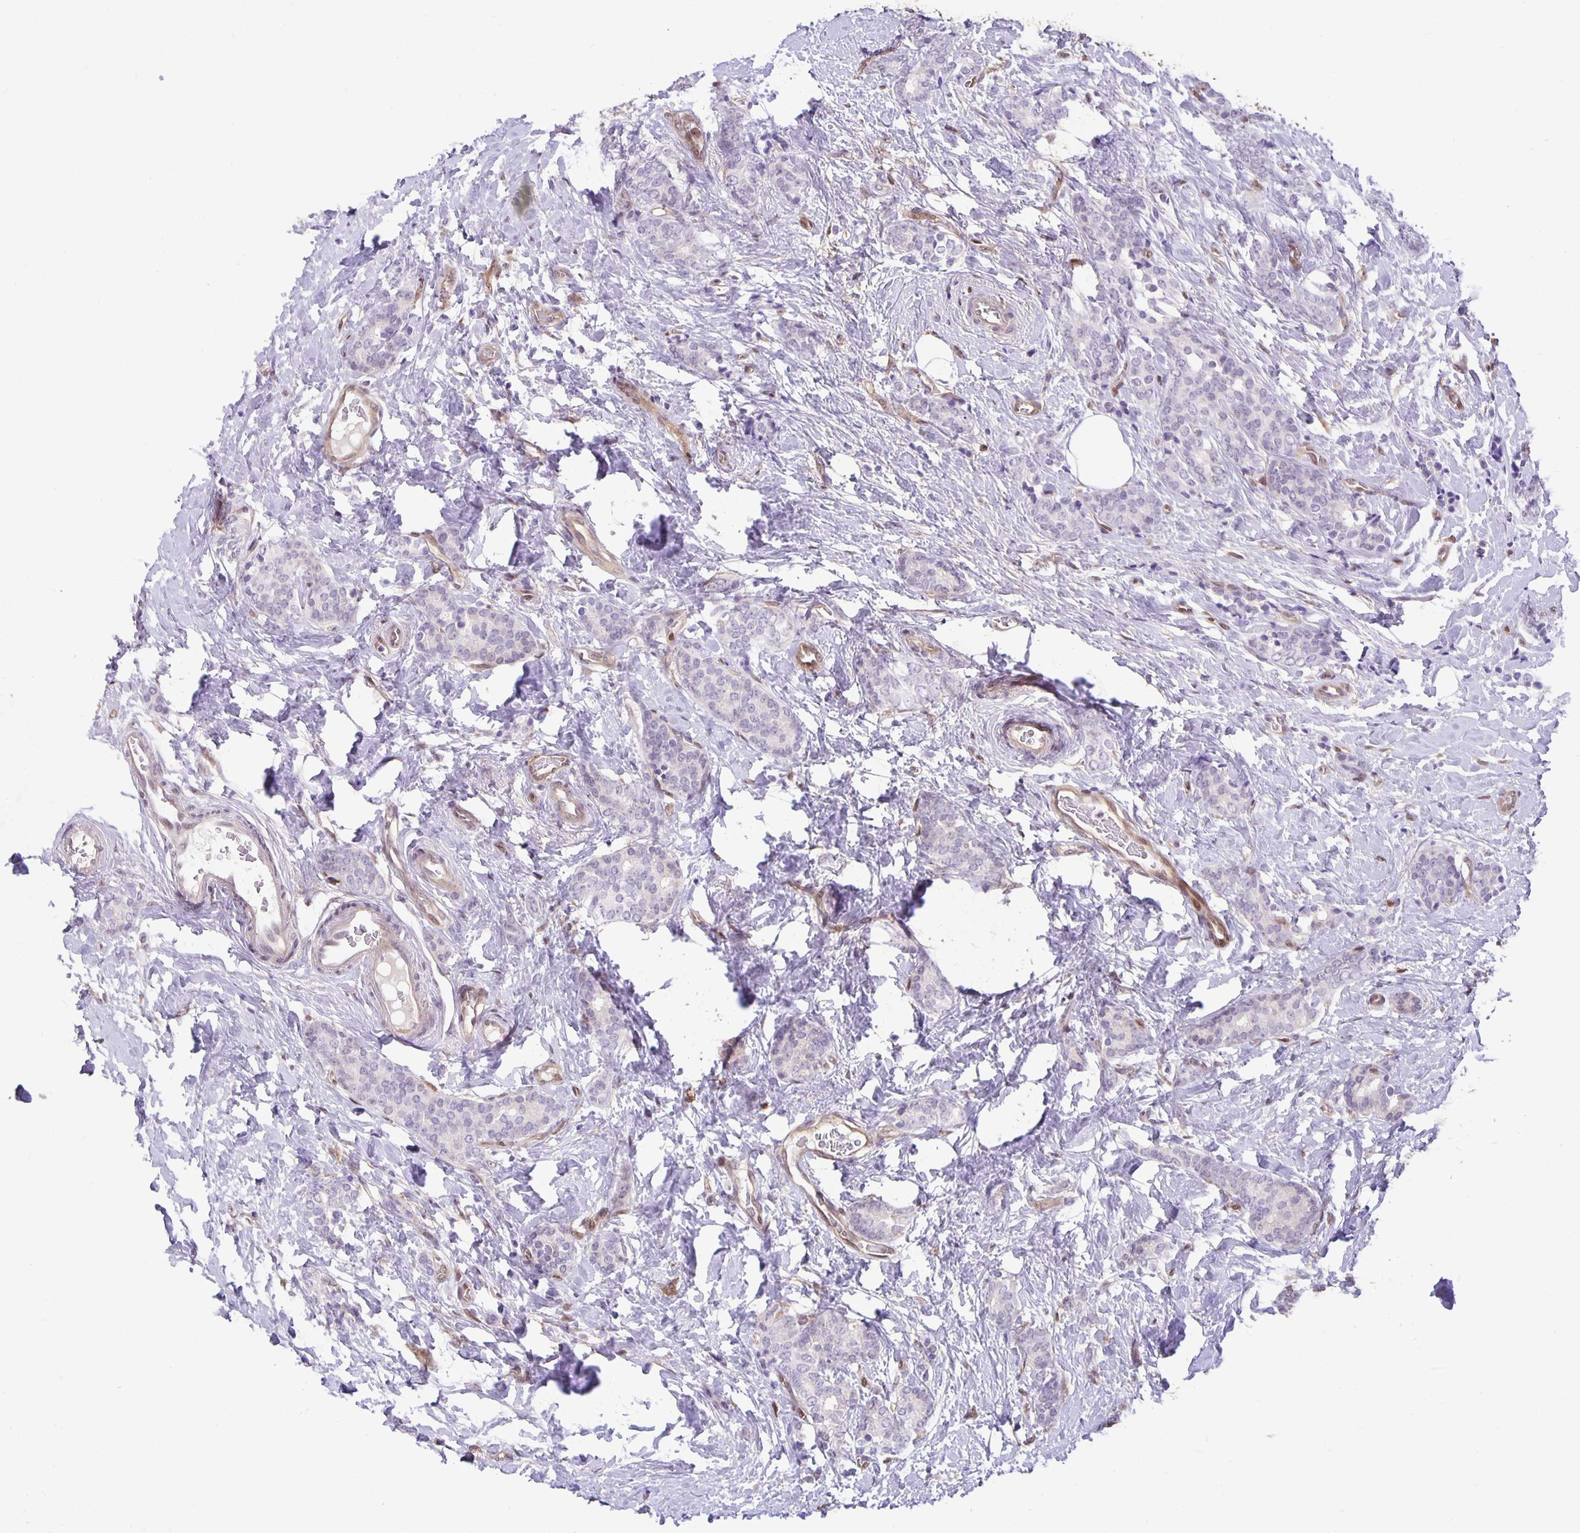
{"staining": {"intensity": "negative", "quantity": "none", "location": "none"}, "tissue": "breast cancer", "cell_type": "Tumor cells", "image_type": "cancer", "snomed": [{"axis": "morphology", "description": "Normal tissue, NOS"}, {"axis": "morphology", "description": "Duct carcinoma"}, {"axis": "topography", "description": "Breast"}], "caption": "Immunohistochemical staining of breast intraductal carcinoma reveals no significant staining in tumor cells.", "gene": "TAX1BP3", "patient": {"sex": "female", "age": 77}}